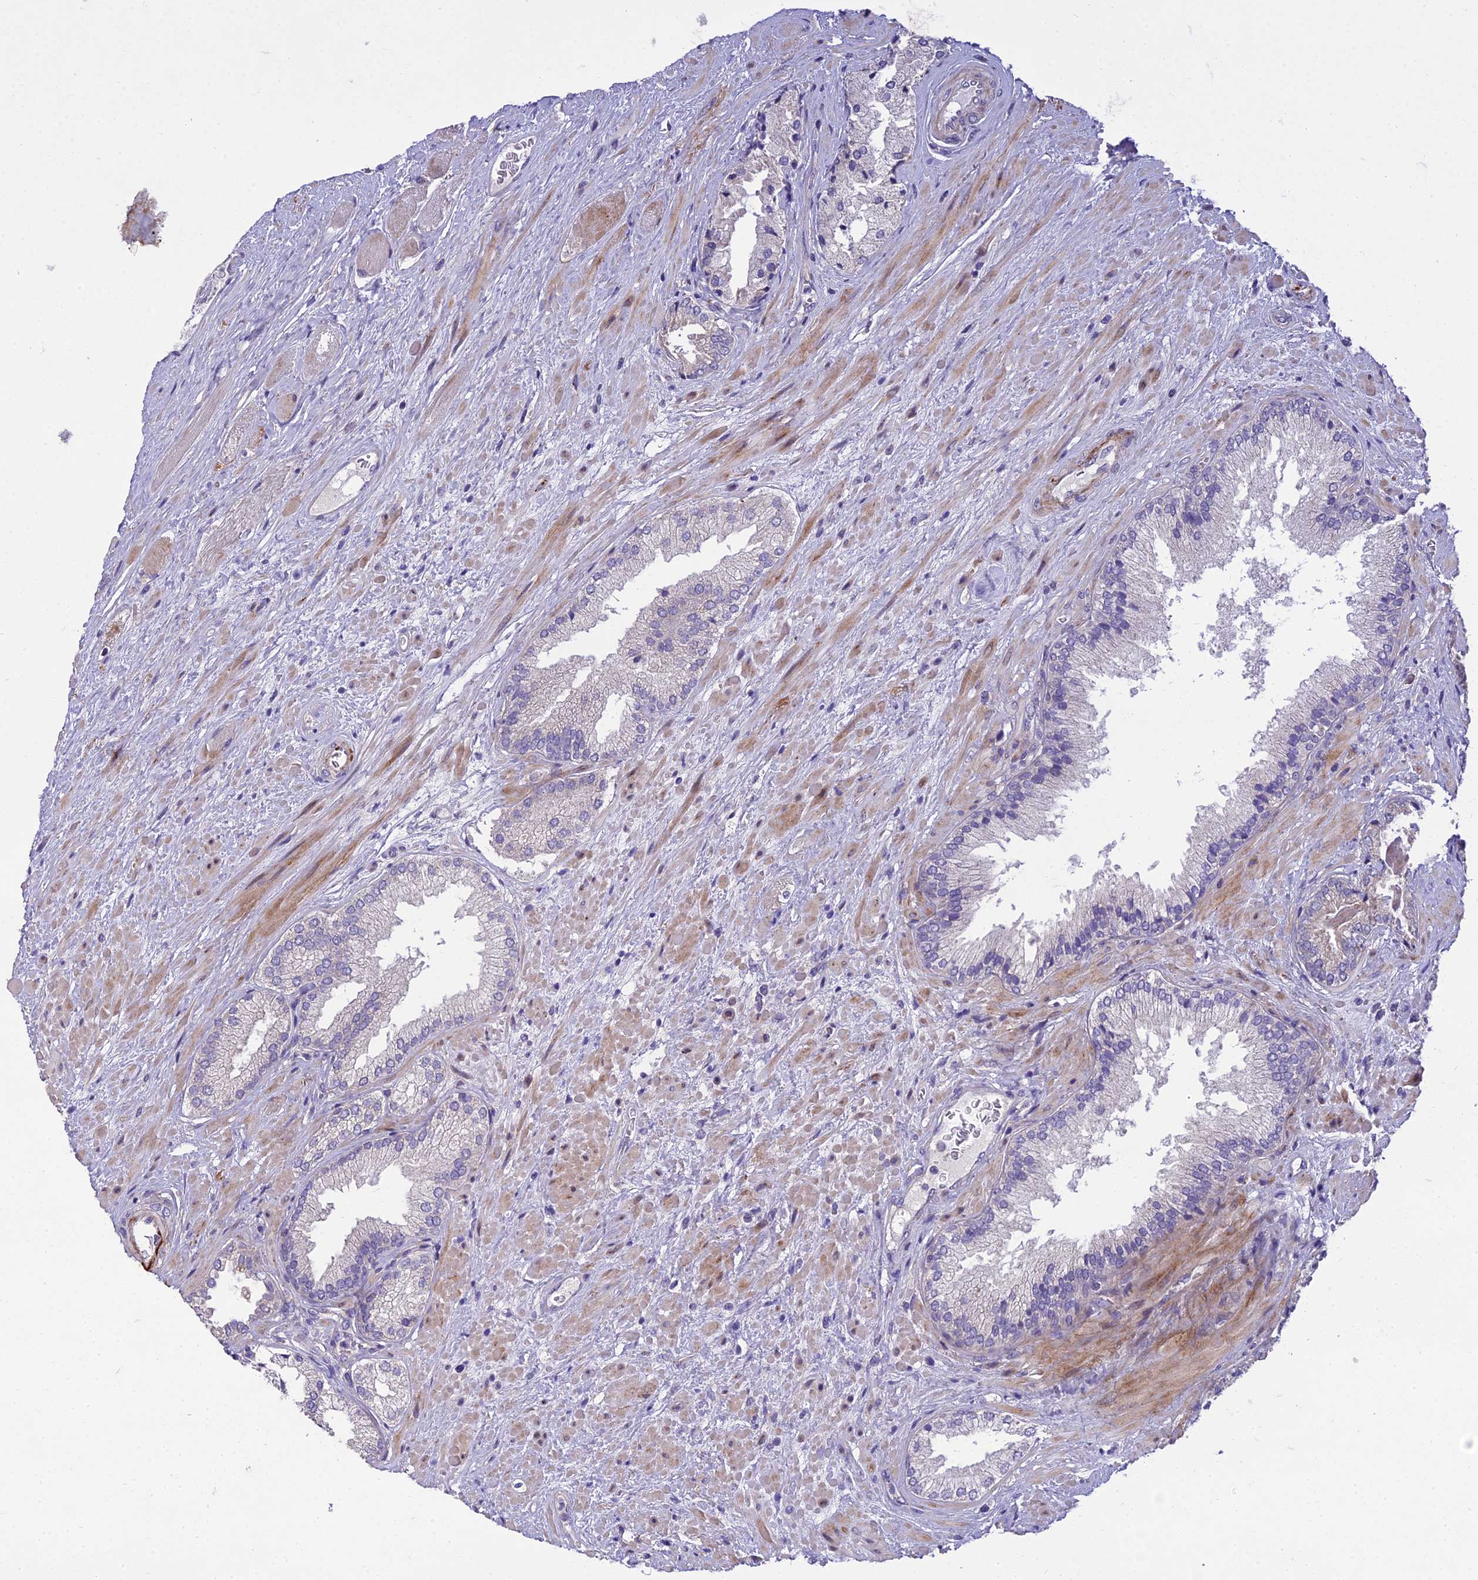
{"staining": {"intensity": "negative", "quantity": "none", "location": "none"}, "tissue": "prostate cancer", "cell_type": "Tumor cells", "image_type": "cancer", "snomed": [{"axis": "morphology", "description": "Adenocarcinoma, High grade"}, {"axis": "topography", "description": "Prostate"}], "caption": "Tumor cells are negative for protein expression in human prostate high-grade adenocarcinoma.", "gene": "ADIPOR2", "patient": {"sex": "male", "age": 71}}